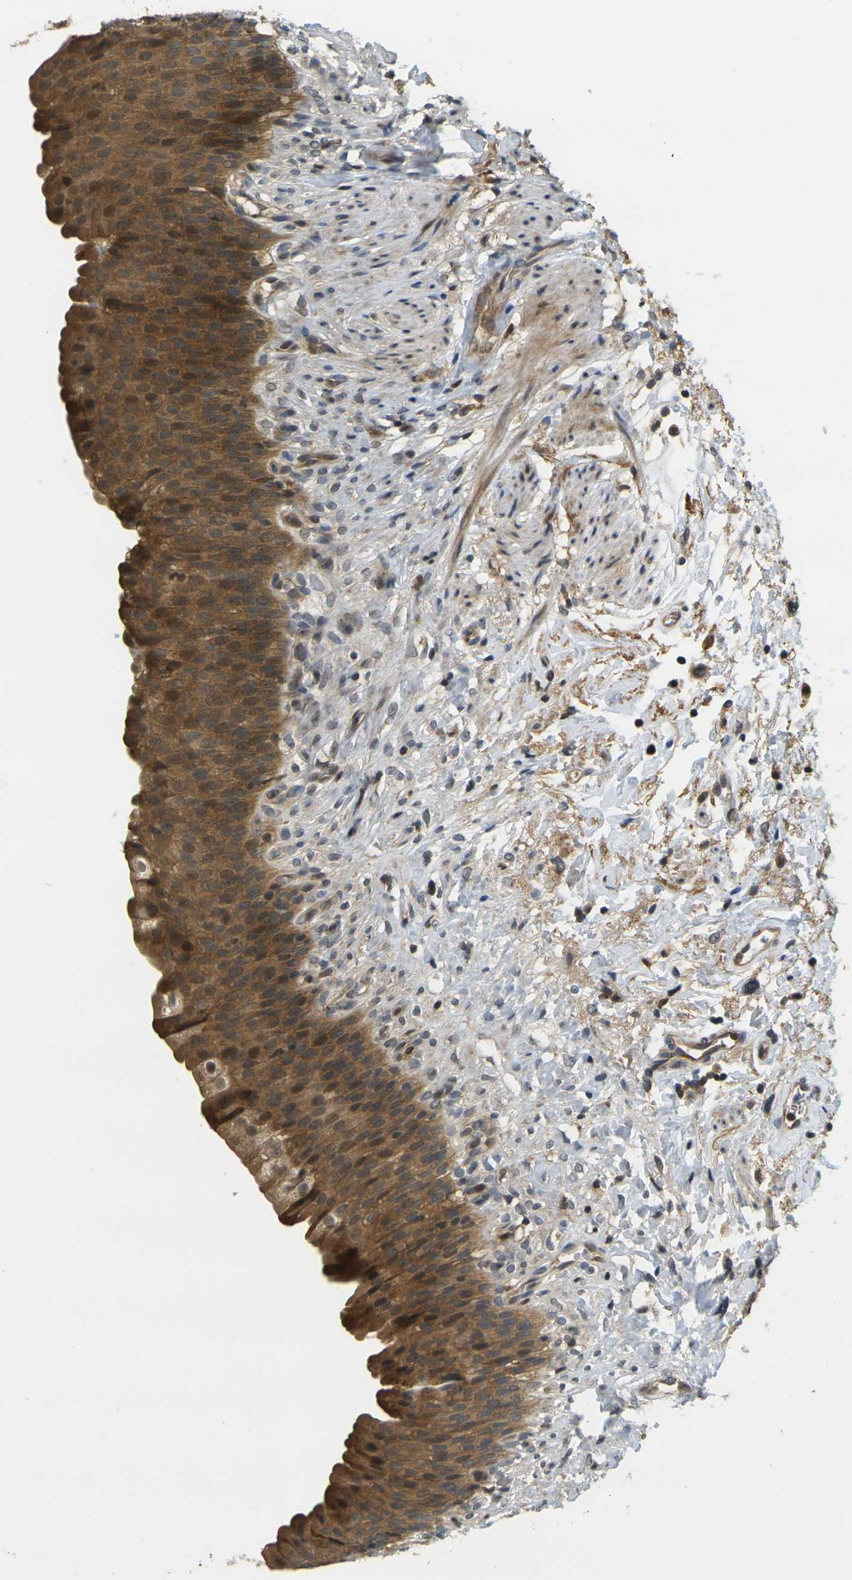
{"staining": {"intensity": "moderate", "quantity": ">75%", "location": "cytoplasmic/membranous"}, "tissue": "urinary bladder", "cell_type": "Urothelial cells", "image_type": "normal", "snomed": [{"axis": "morphology", "description": "Normal tissue, NOS"}, {"axis": "topography", "description": "Urinary bladder"}], "caption": "A micrograph of urinary bladder stained for a protein reveals moderate cytoplasmic/membranous brown staining in urothelial cells. The staining was performed using DAB (3,3'-diaminobenzidine), with brown indicating positive protein expression. Nuclei are stained blue with hematoxylin.", "gene": "KLHL8", "patient": {"sex": "female", "age": 79}}